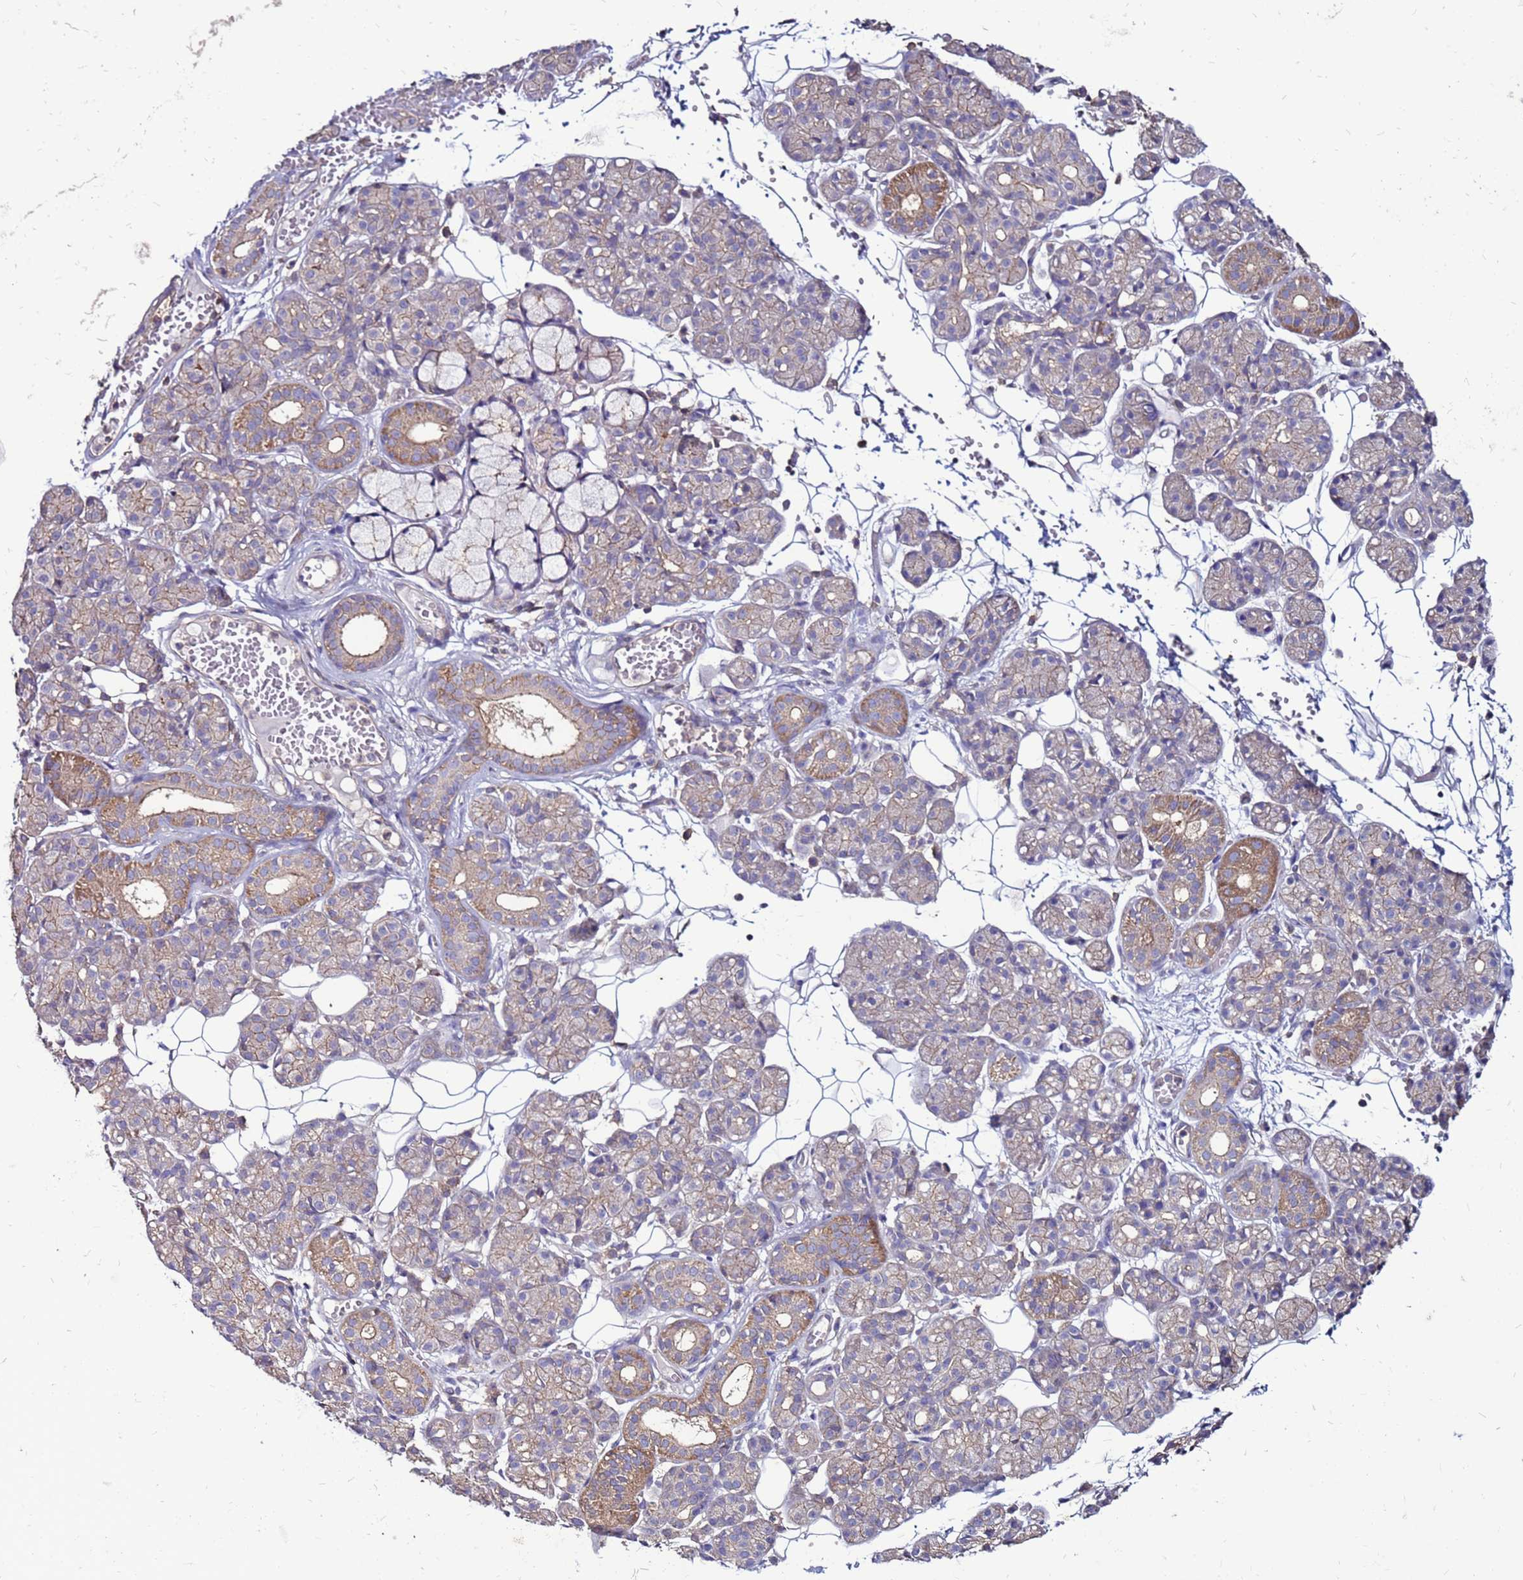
{"staining": {"intensity": "moderate", "quantity": "<25%", "location": "cytoplasmic/membranous"}, "tissue": "salivary gland", "cell_type": "Glandular cells", "image_type": "normal", "snomed": [{"axis": "morphology", "description": "Normal tissue, NOS"}, {"axis": "topography", "description": "Salivary gland"}], "caption": "Immunohistochemical staining of benign human salivary gland shows low levels of moderate cytoplasmic/membranous staining in approximately <25% of glandular cells.", "gene": "NRN1L", "patient": {"sex": "male", "age": 63}}